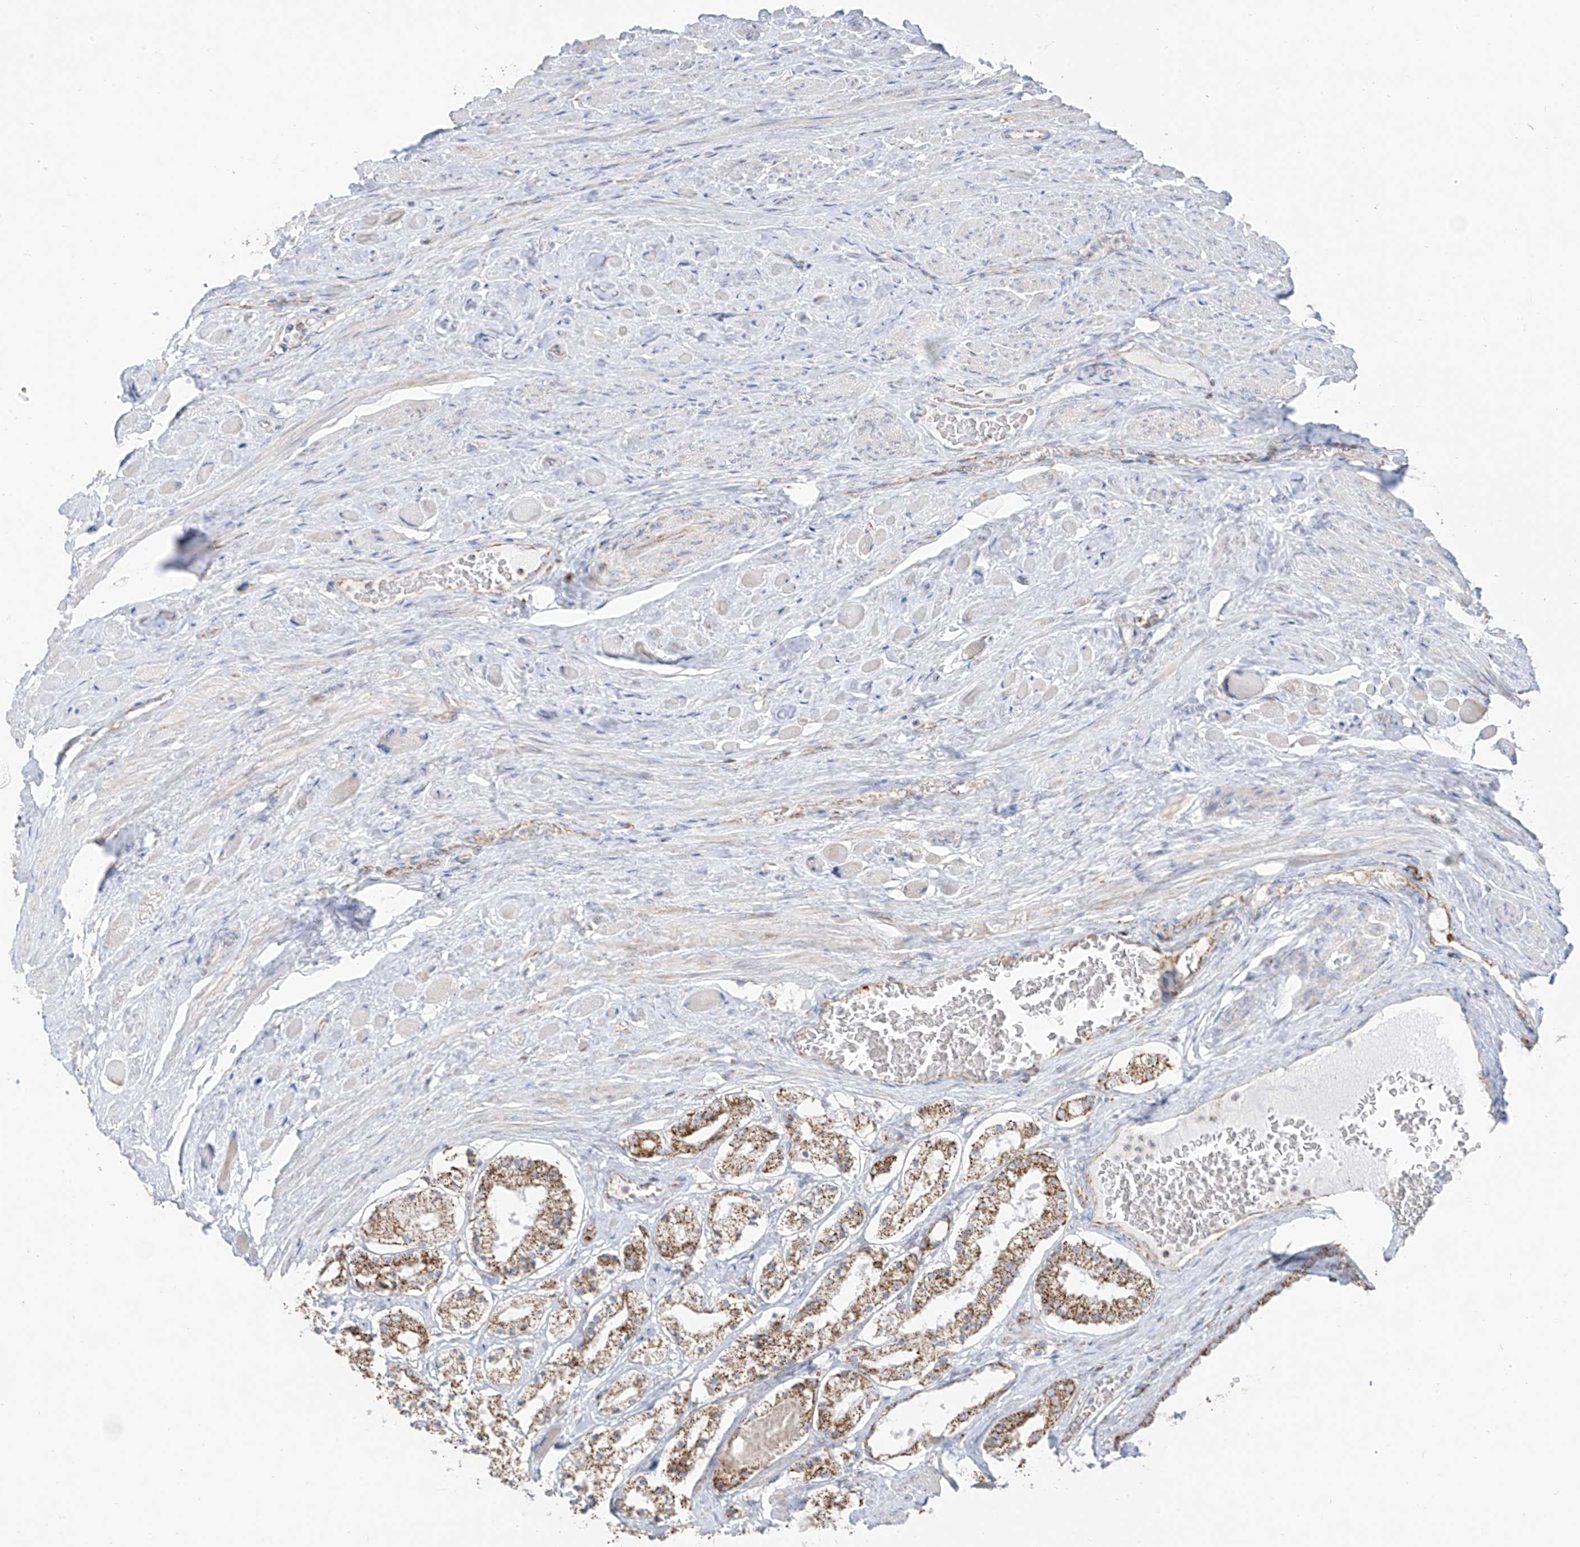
{"staining": {"intensity": "moderate", "quantity": ">75%", "location": "cytoplasmic/membranous"}, "tissue": "prostate cancer", "cell_type": "Tumor cells", "image_type": "cancer", "snomed": [{"axis": "morphology", "description": "Adenocarcinoma, High grade"}, {"axis": "topography", "description": "Prostate"}], "caption": "IHC of human prostate adenocarcinoma (high-grade) shows medium levels of moderate cytoplasmic/membranous staining in approximately >75% of tumor cells.", "gene": "ETHE1", "patient": {"sex": "male", "age": 64}}